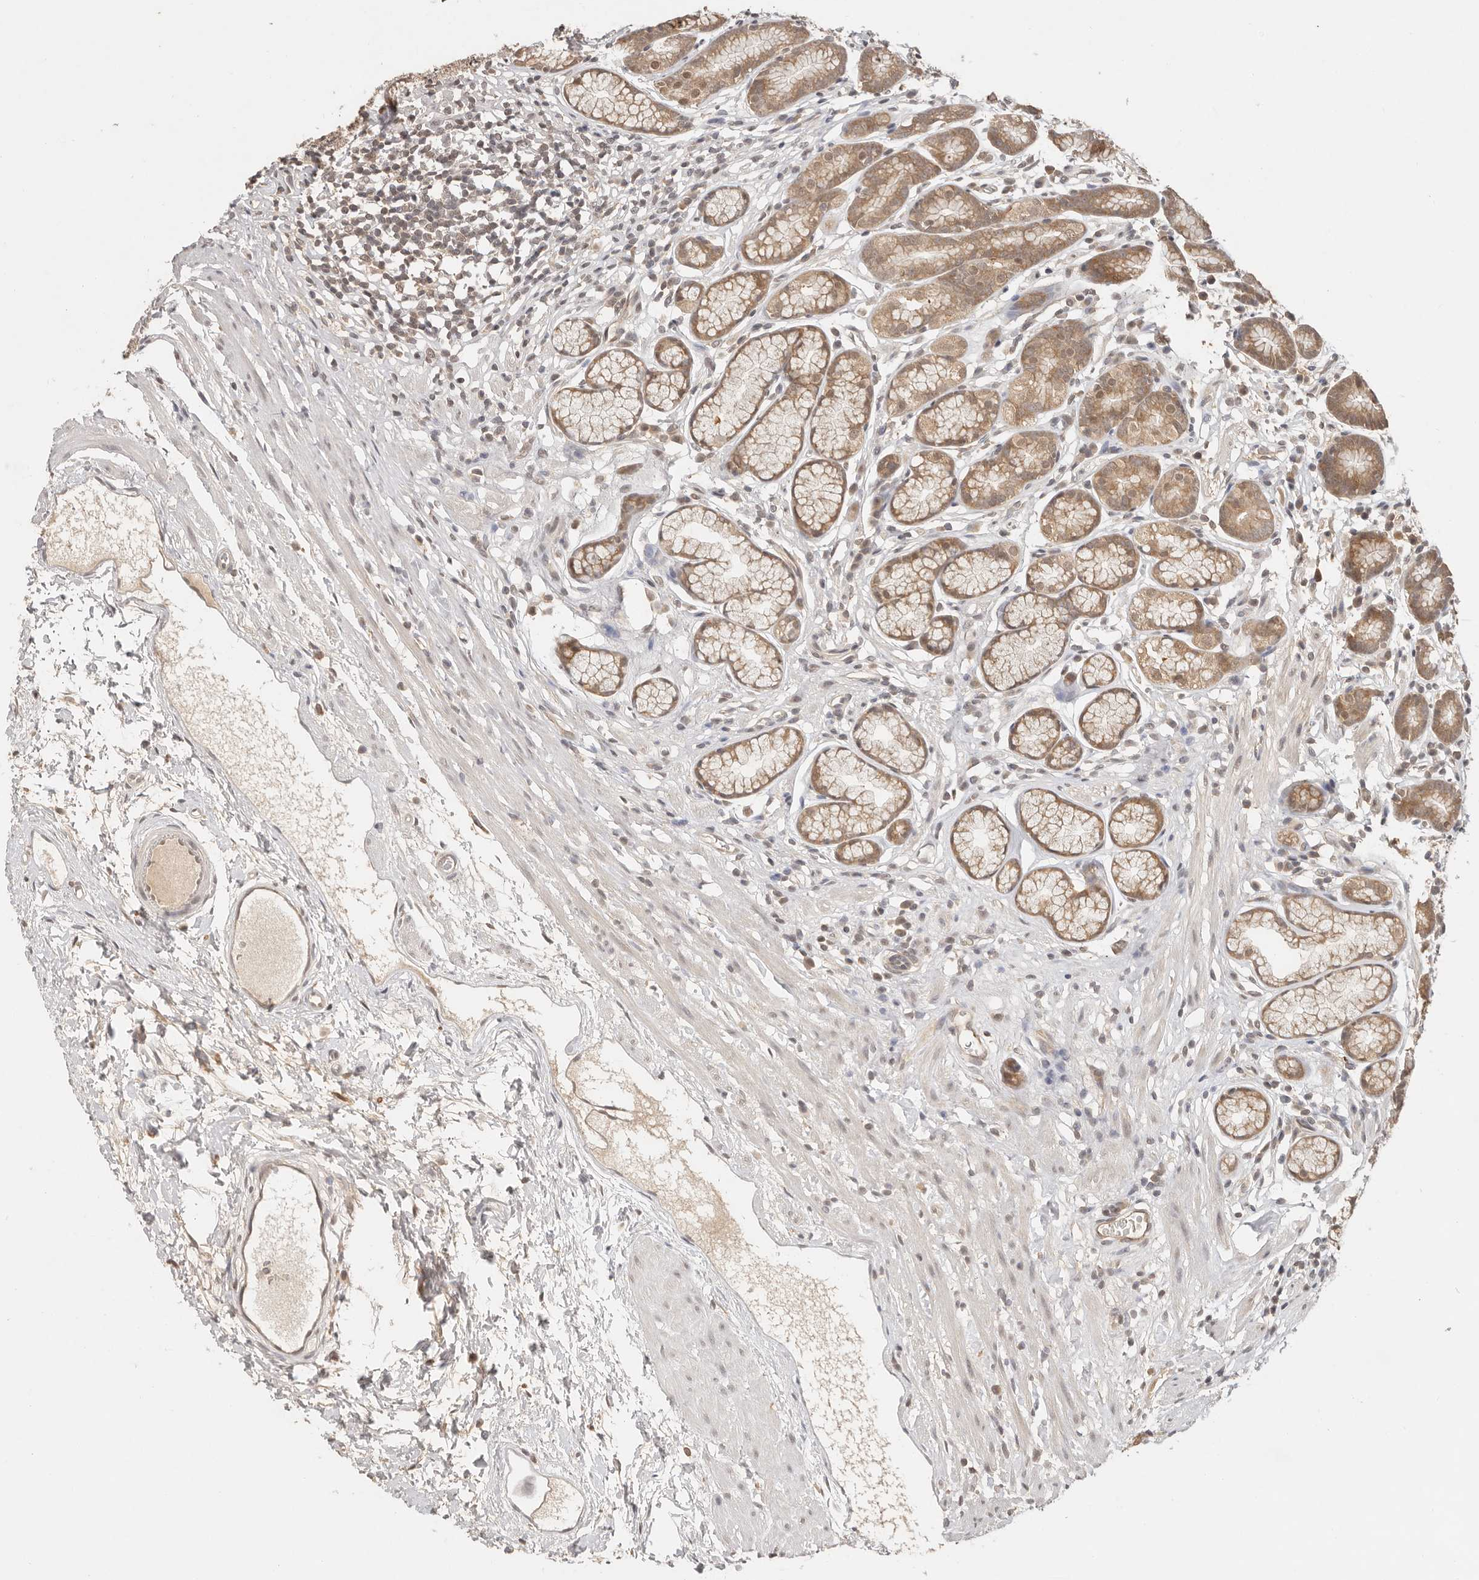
{"staining": {"intensity": "moderate", "quantity": ">75%", "location": "cytoplasmic/membranous"}, "tissue": "stomach", "cell_type": "Glandular cells", "image_type": "normal", "snomed": [{"axis": "morphology", "description": "Normal tissue, NOS"}, {"axis": "topography", "description": "Stomach"}], "caption": "Protein expression analysis of unremarkable stomach displays moderate cytoplasmic/membranous expression in about >75% of glandular cells.", "gene": "PSMA5", "patient": {"sex": "male", "age": 42}}